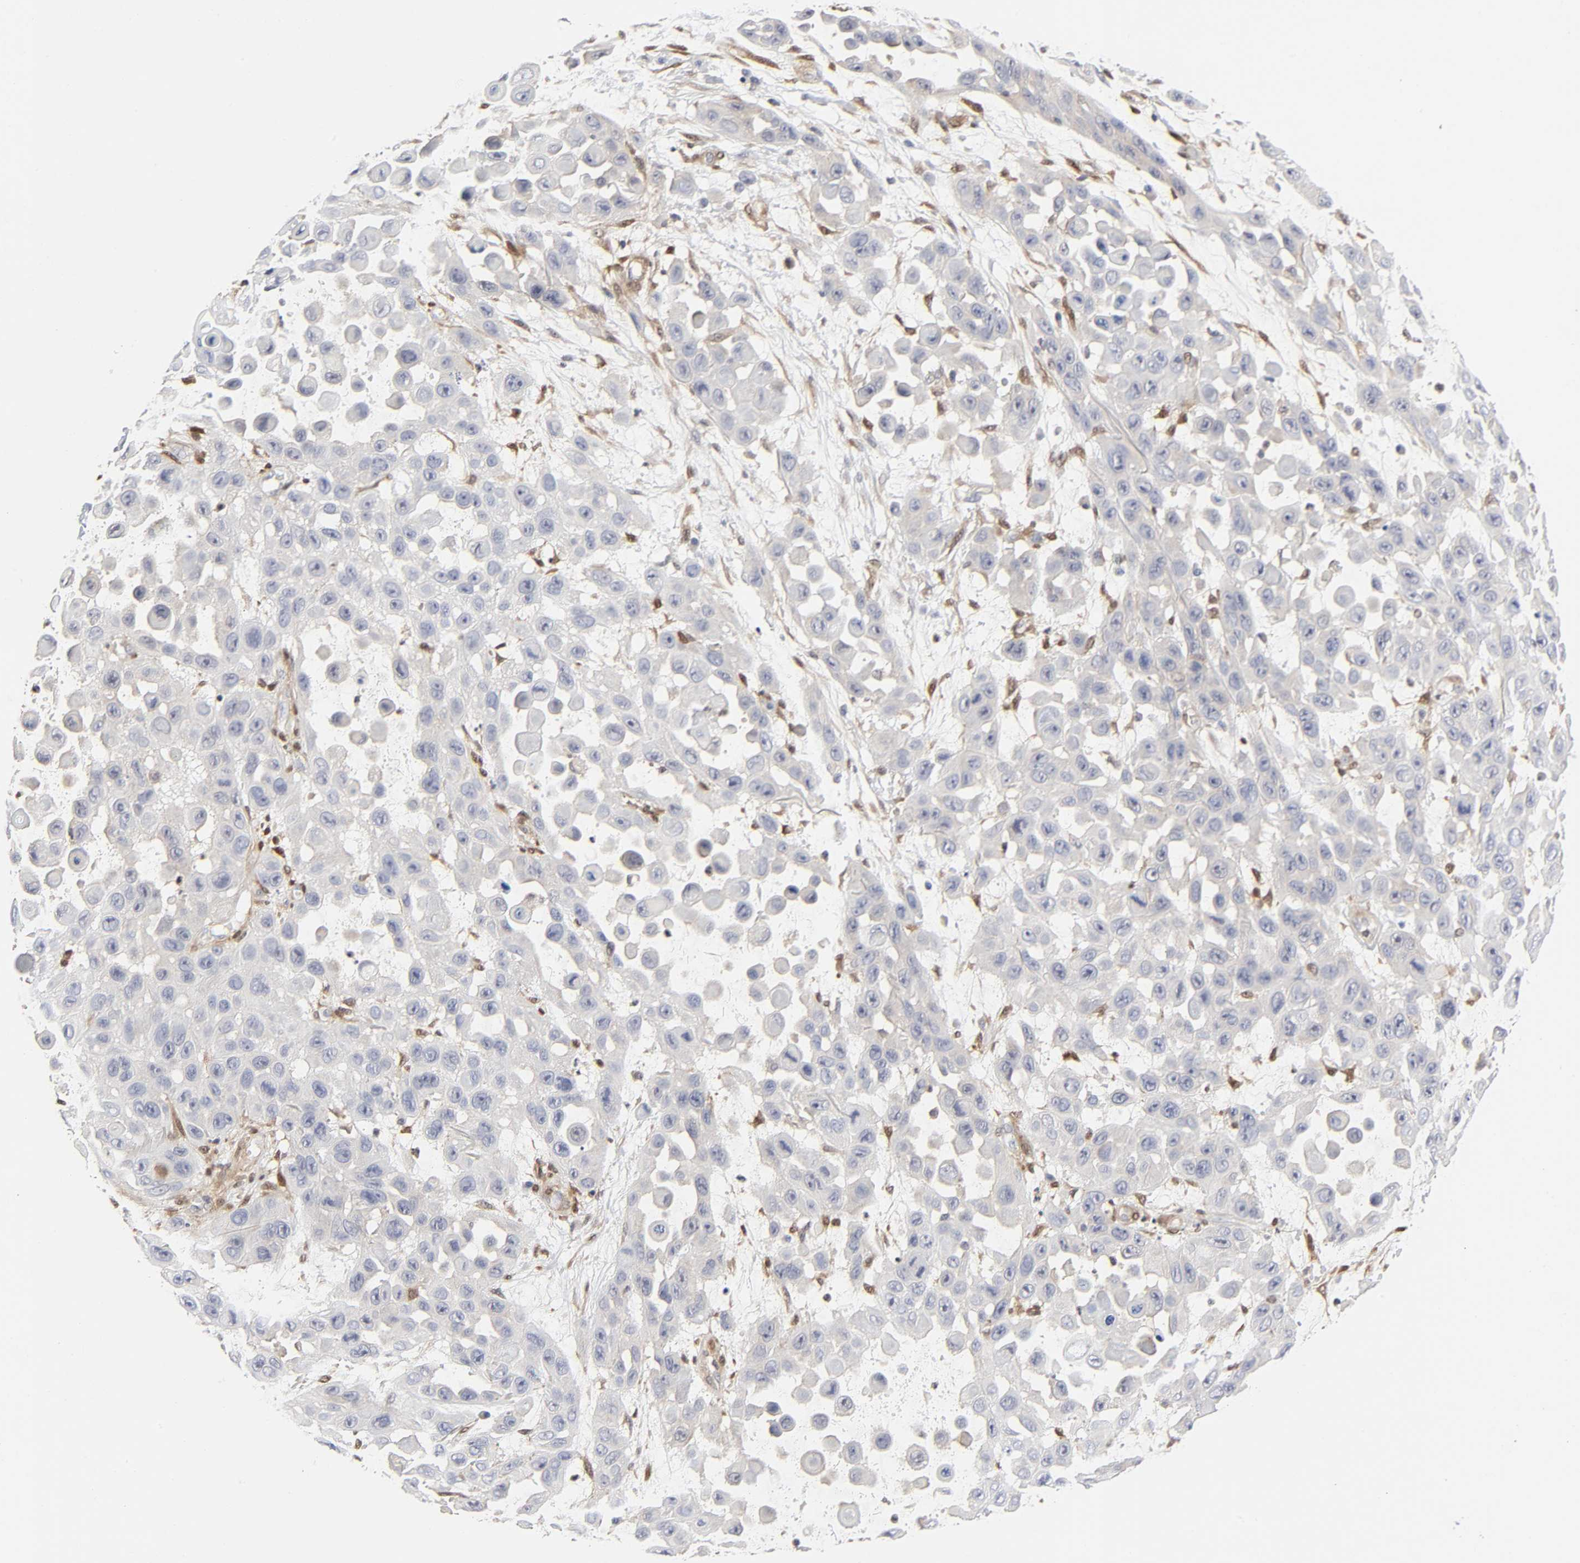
{"staining": {"intensity": "negative", "quantity": "none", "location": "none"}, "tissue": "skin cancer", "cell_type": "Tumor cells", "image_type": "cancer", "snomed": [{"axis": "morphology", "description": "Squamous cell carcinoma, NOS"}, {"axis": "topography", "description": "Skin"}], "caption": "Tumor cells are negative for brown protein staining in skin cancer (squamous cell carcinoma). (Immunohistochemistry (ihc), brightfield microscopy, high magnification).", "gene": "PTEN", "patient": {"sex": "male", "age": 81}}